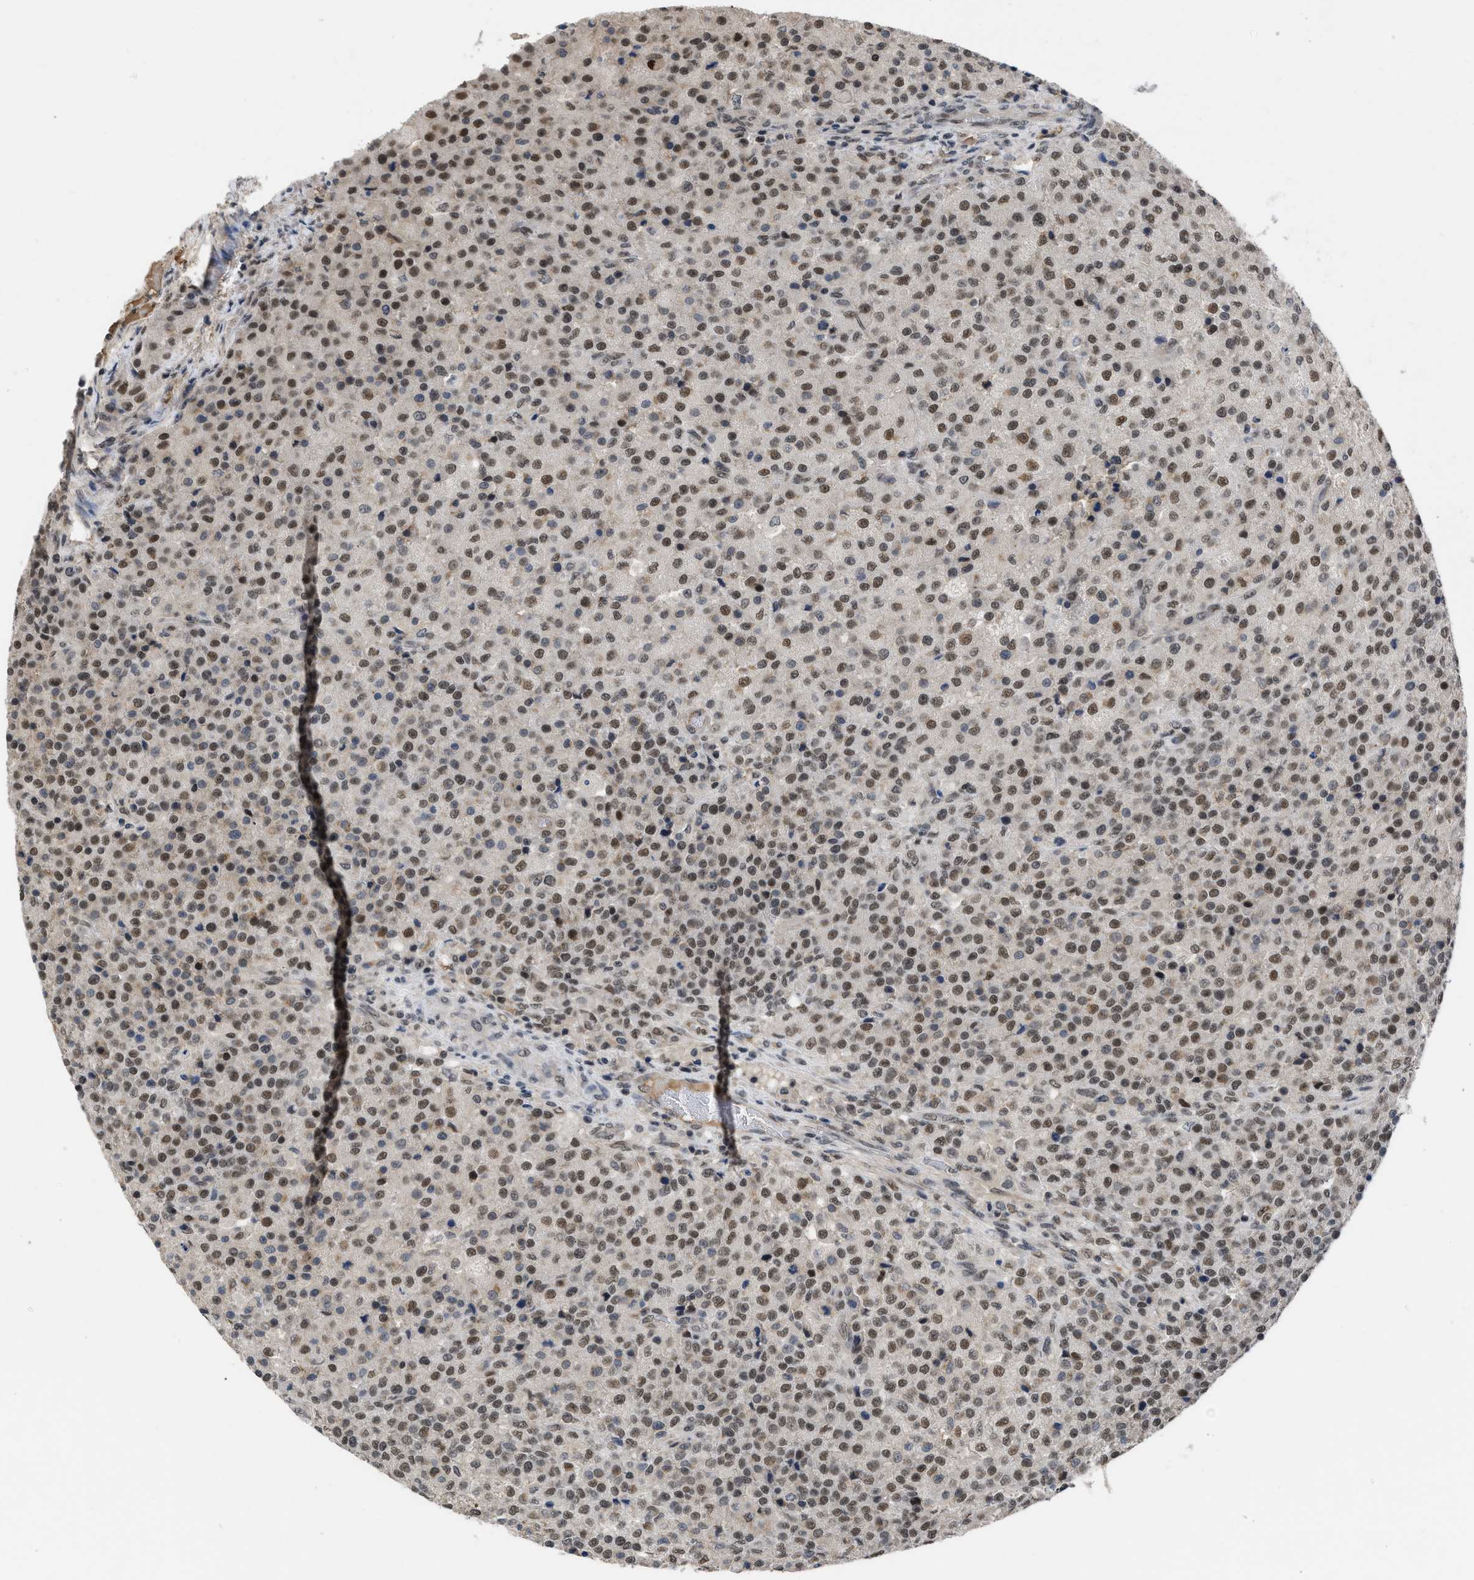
{"staining": {"intensity": "moderate", "quantity": ">75%", "location": "nuclear"}, "tissue": "testis cancer", "cell_type": "Tumor cells", "image_type": "cancer", "snomed": [{"axis": "morphology", "description": "Seminoma, NOS"}, {"axis": "topography", "description": "Testis"}], "caption": "The immunohistochemical stain labels moderate nuclear staining in tumor cells of testis cancer (seminoma) tissue. (DAB (3,3'-diaminobenzidine) = brown stain, brightfield microscopy at high magnification).", "gene": "TERF2IP", "patient": {"sex": "male", "age": 59}}